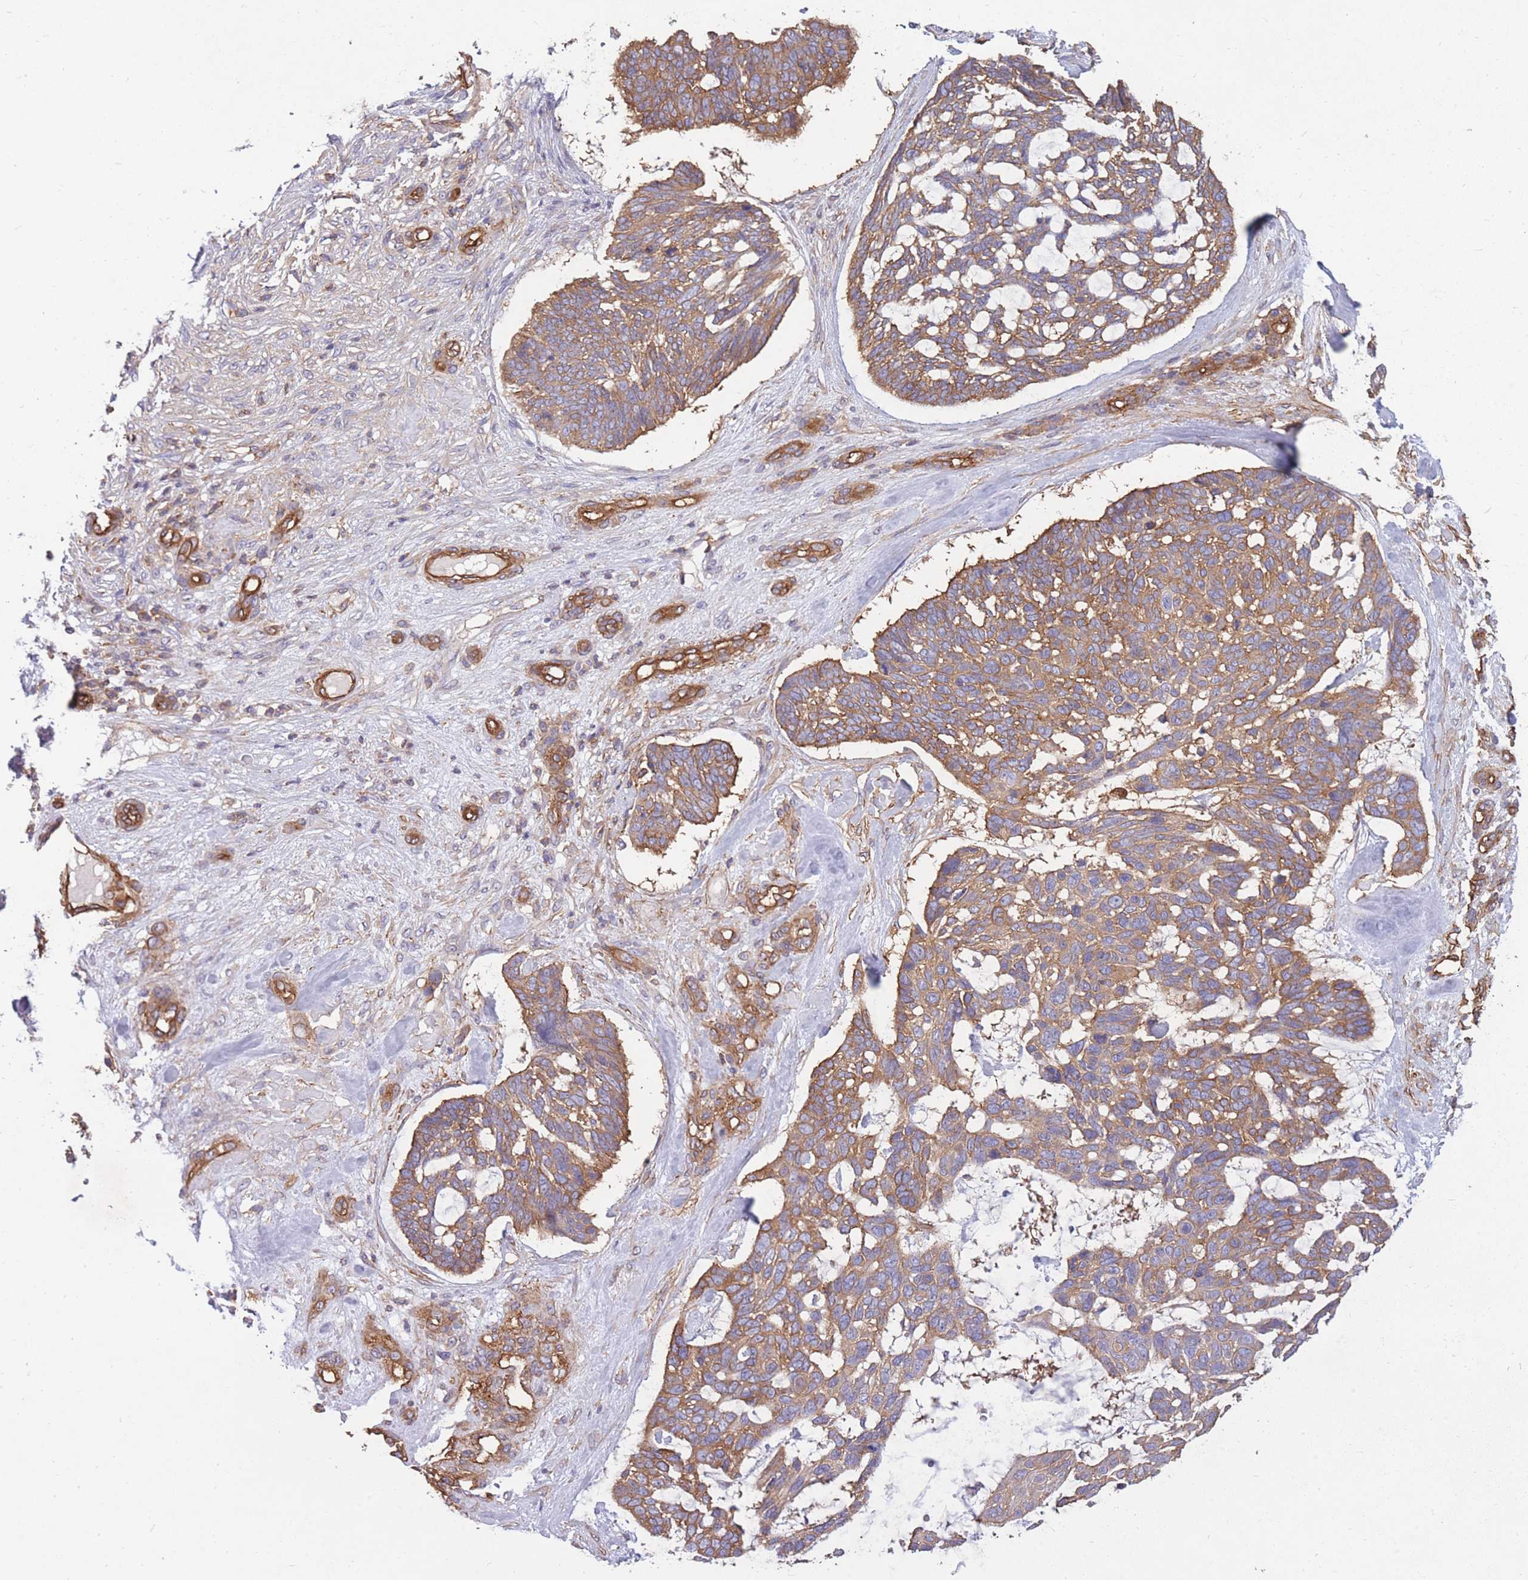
{"staining": {"intensity": "moderate", "quantity": ">75%", "location": "cytoplasmic/membranous"}, "tissue": "skin cancer", "cell_type": "Tumor cells", "image_type": "cancer", "snomed": [{"axis": "morphology", "description": "Basal cell carcinoma"}, {"axis": "topography", "description": "Skin"}], "caption": "Moderate cytoplasmic/membranous positivity for a protein is identified in approximately >75% of tumor cells of basal cell carcinoma (skin) using immunohistochemistry.", "gene": "GGA1", "patient": {"sex": "male", "age": 88}}